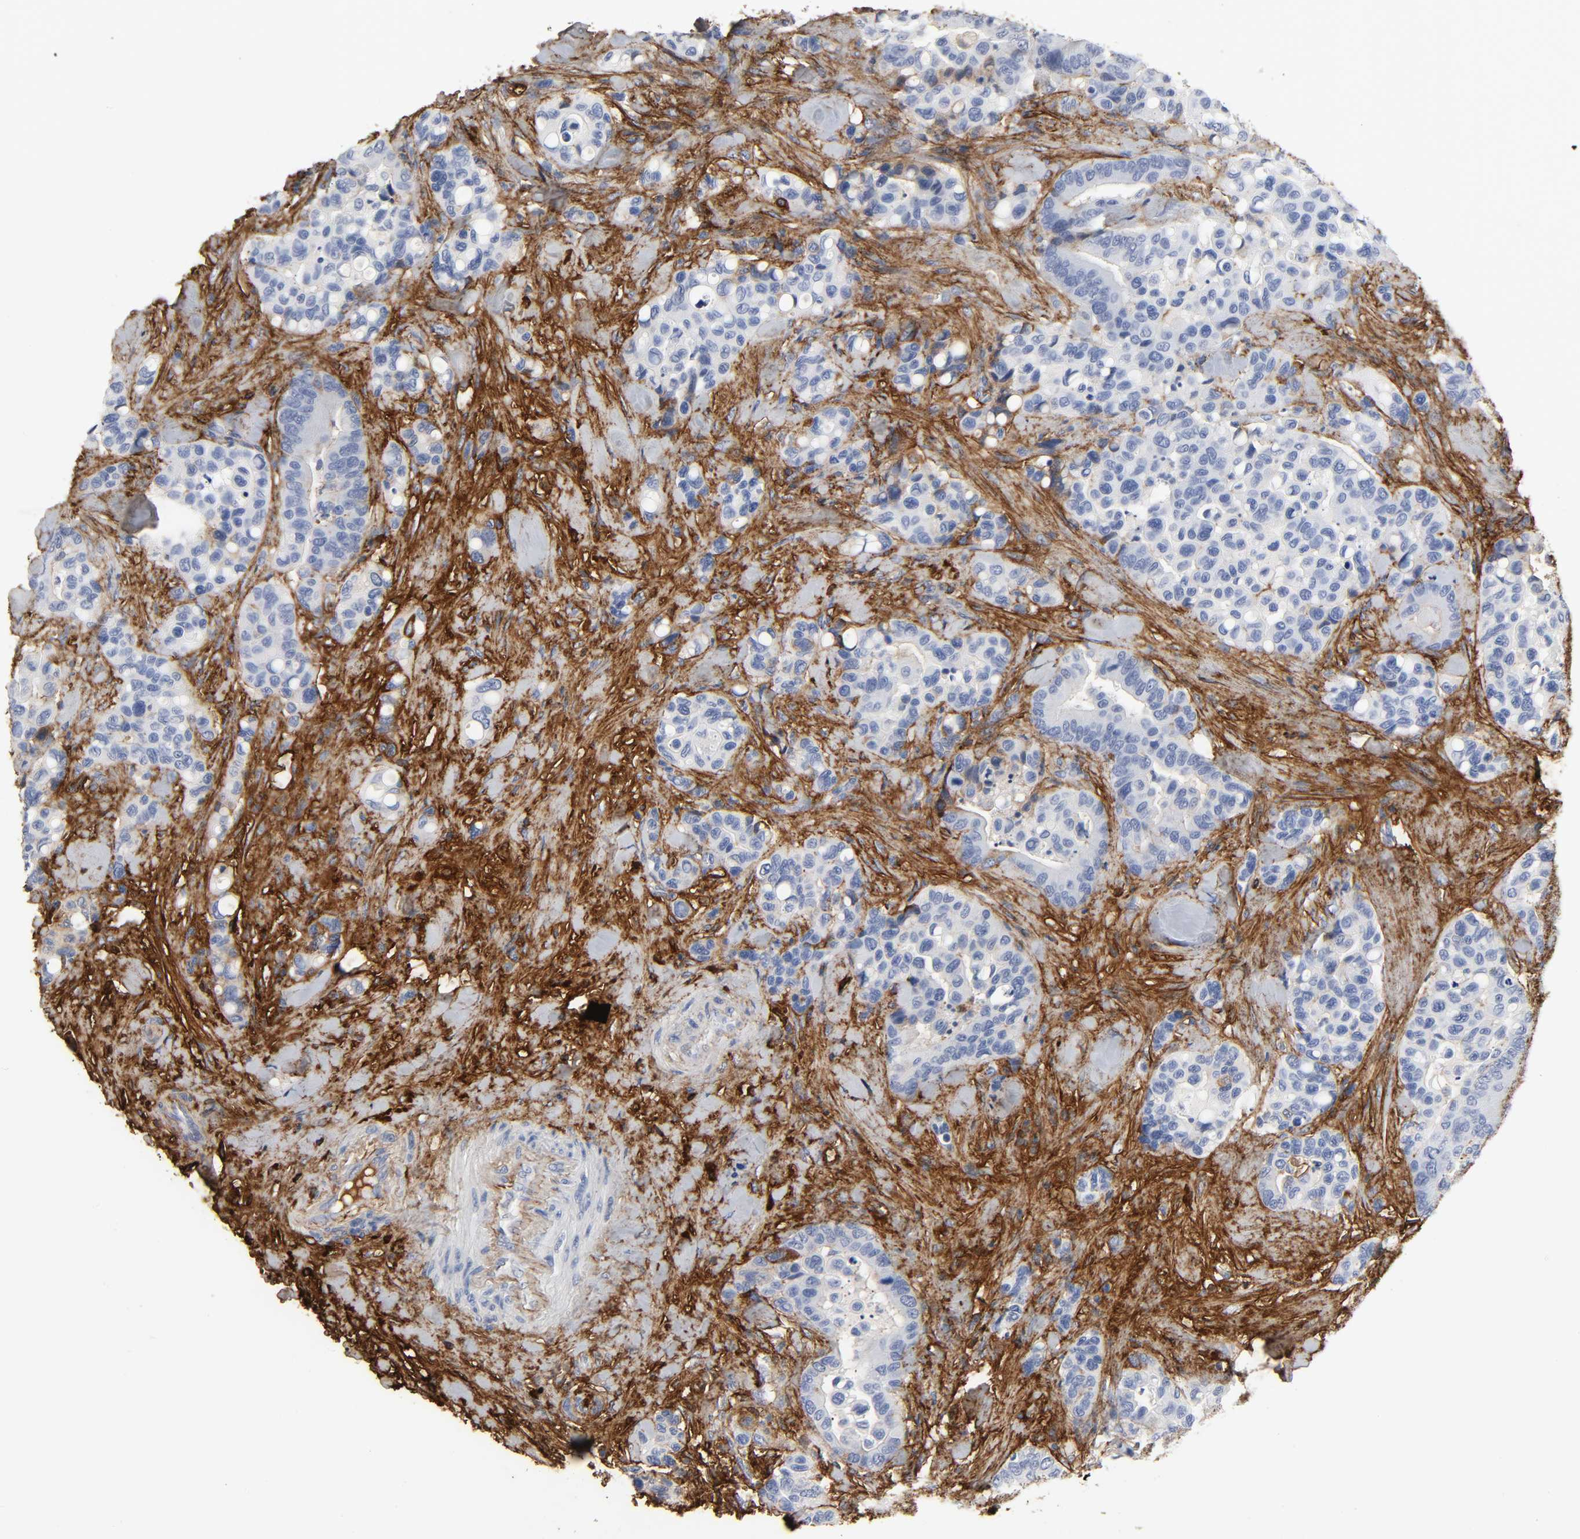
{"staining": {"intensity": "negative", "quantity": "none", "location": "none"}, "tissue": "colorectal cancer", "cell_type": "Tumor cells", "image_type": "cancer", "snomed": [{"axis": "morphology", "description": "Normal tissue, NOS"}, {"axis": "morphology", "description": "Adenocarcinoma, NOS"}, {"axis": "topography", "description": "Colon"}], "caption": "There is no significant staining in tumor cells of colorectal cancer.", "gene": "FBLN1", "patient": {"sex": "male", "age": 82}}